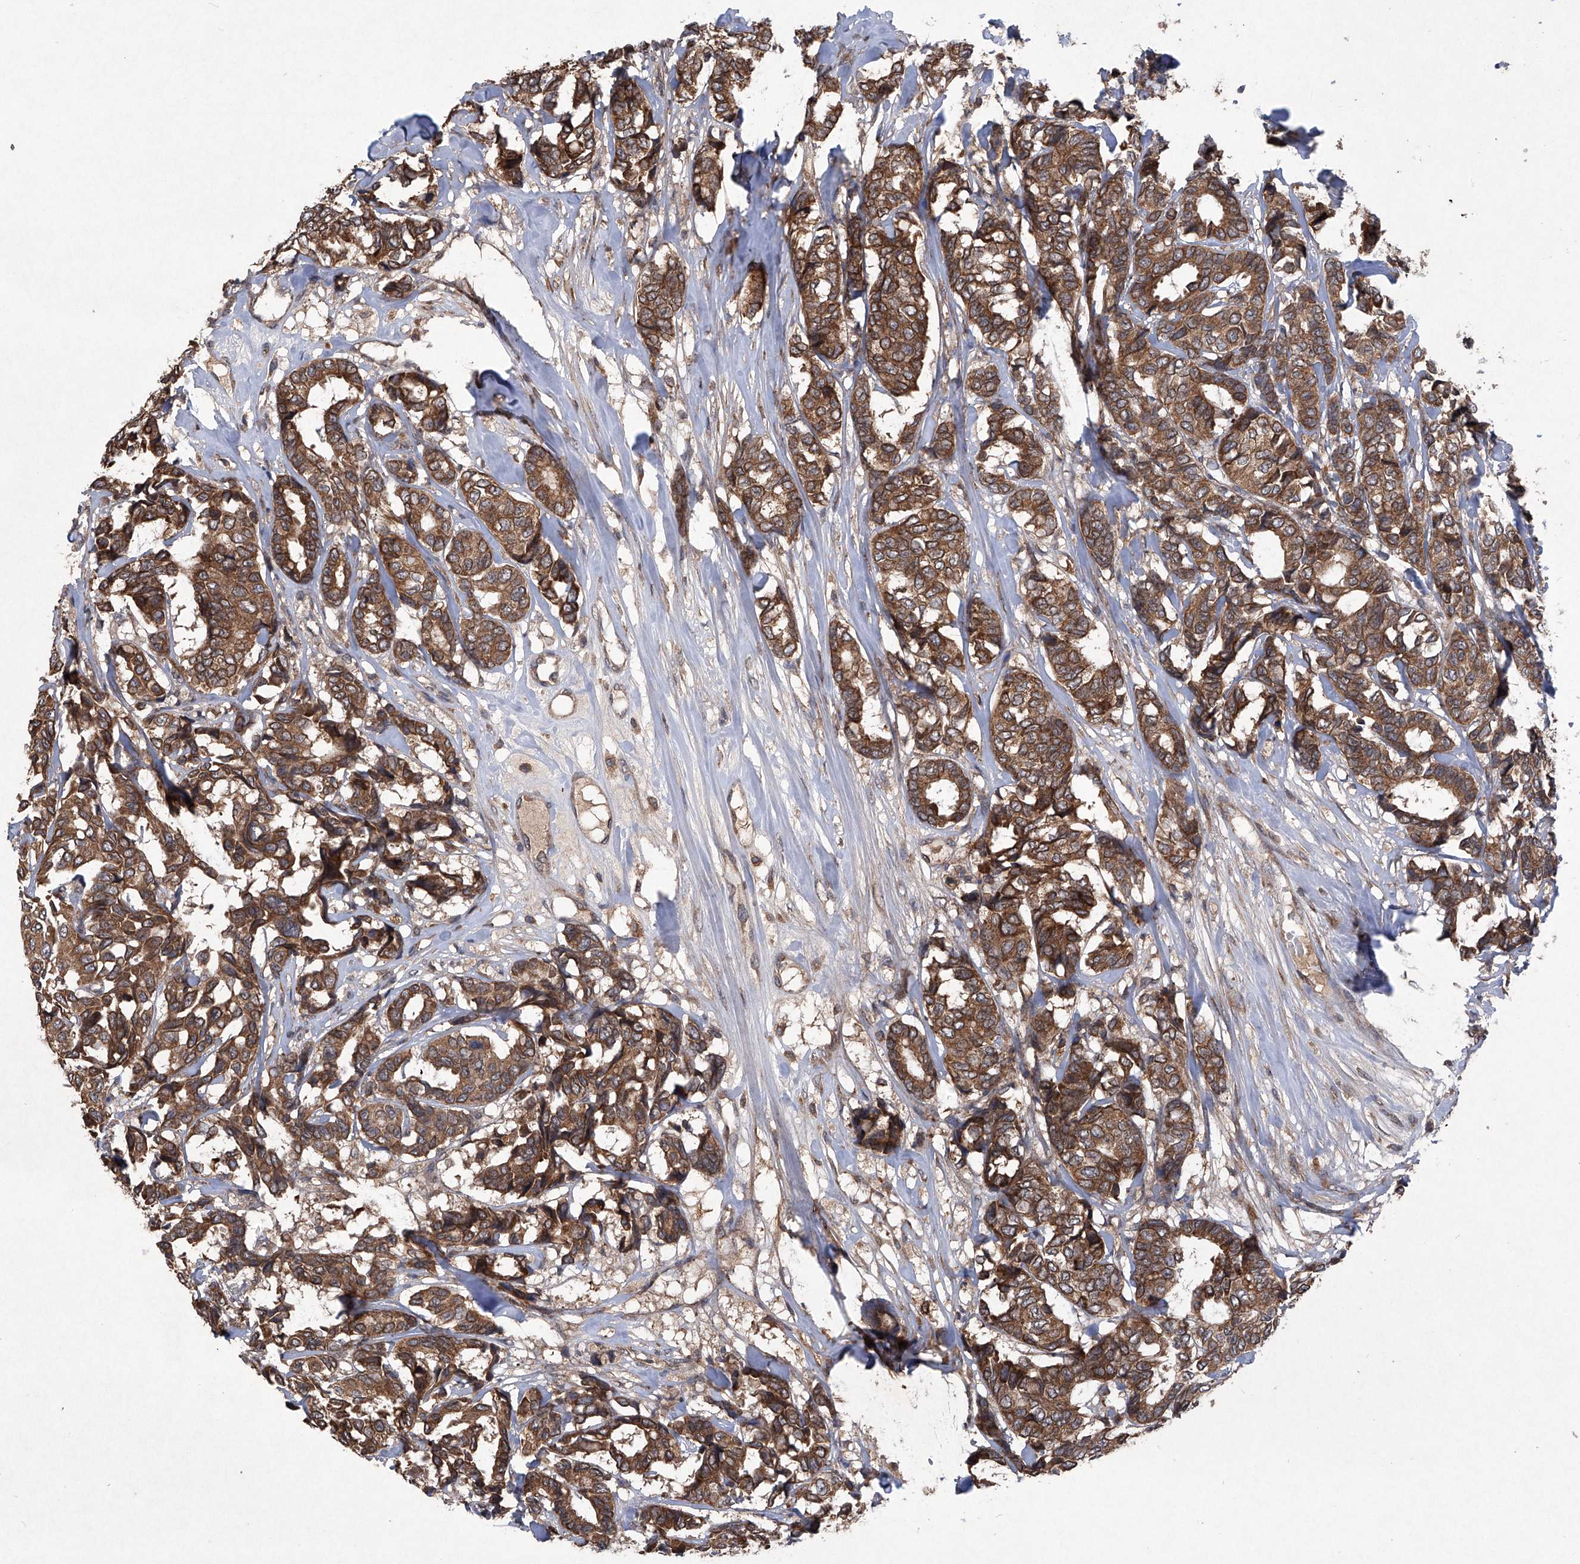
{"staining": {"intensity": "moderate", "quantity": ">75%", "location": "cytoplasmic/membranous"}, "tissue": "breast cancer", "cell_type": "Tumor cells", "image_type": "cancer", "snomed": [{"axis": "morphology", "description": "Duct carcinoma"}, {"axis": "topography", "description": "Breast"}], "caption": "DAB (3,3'-diaminobenzidine) immunohistochemical staining of breast infiltrating ductal carcinoma reveals moderate cytoplasmic/membranous protein positivity in about >75% of tumor cells. (Brightfield microscopy of DAB IHC at high magnification).", "gene": "SUMF2", "patient": {"sex": "female", "age": 87}}